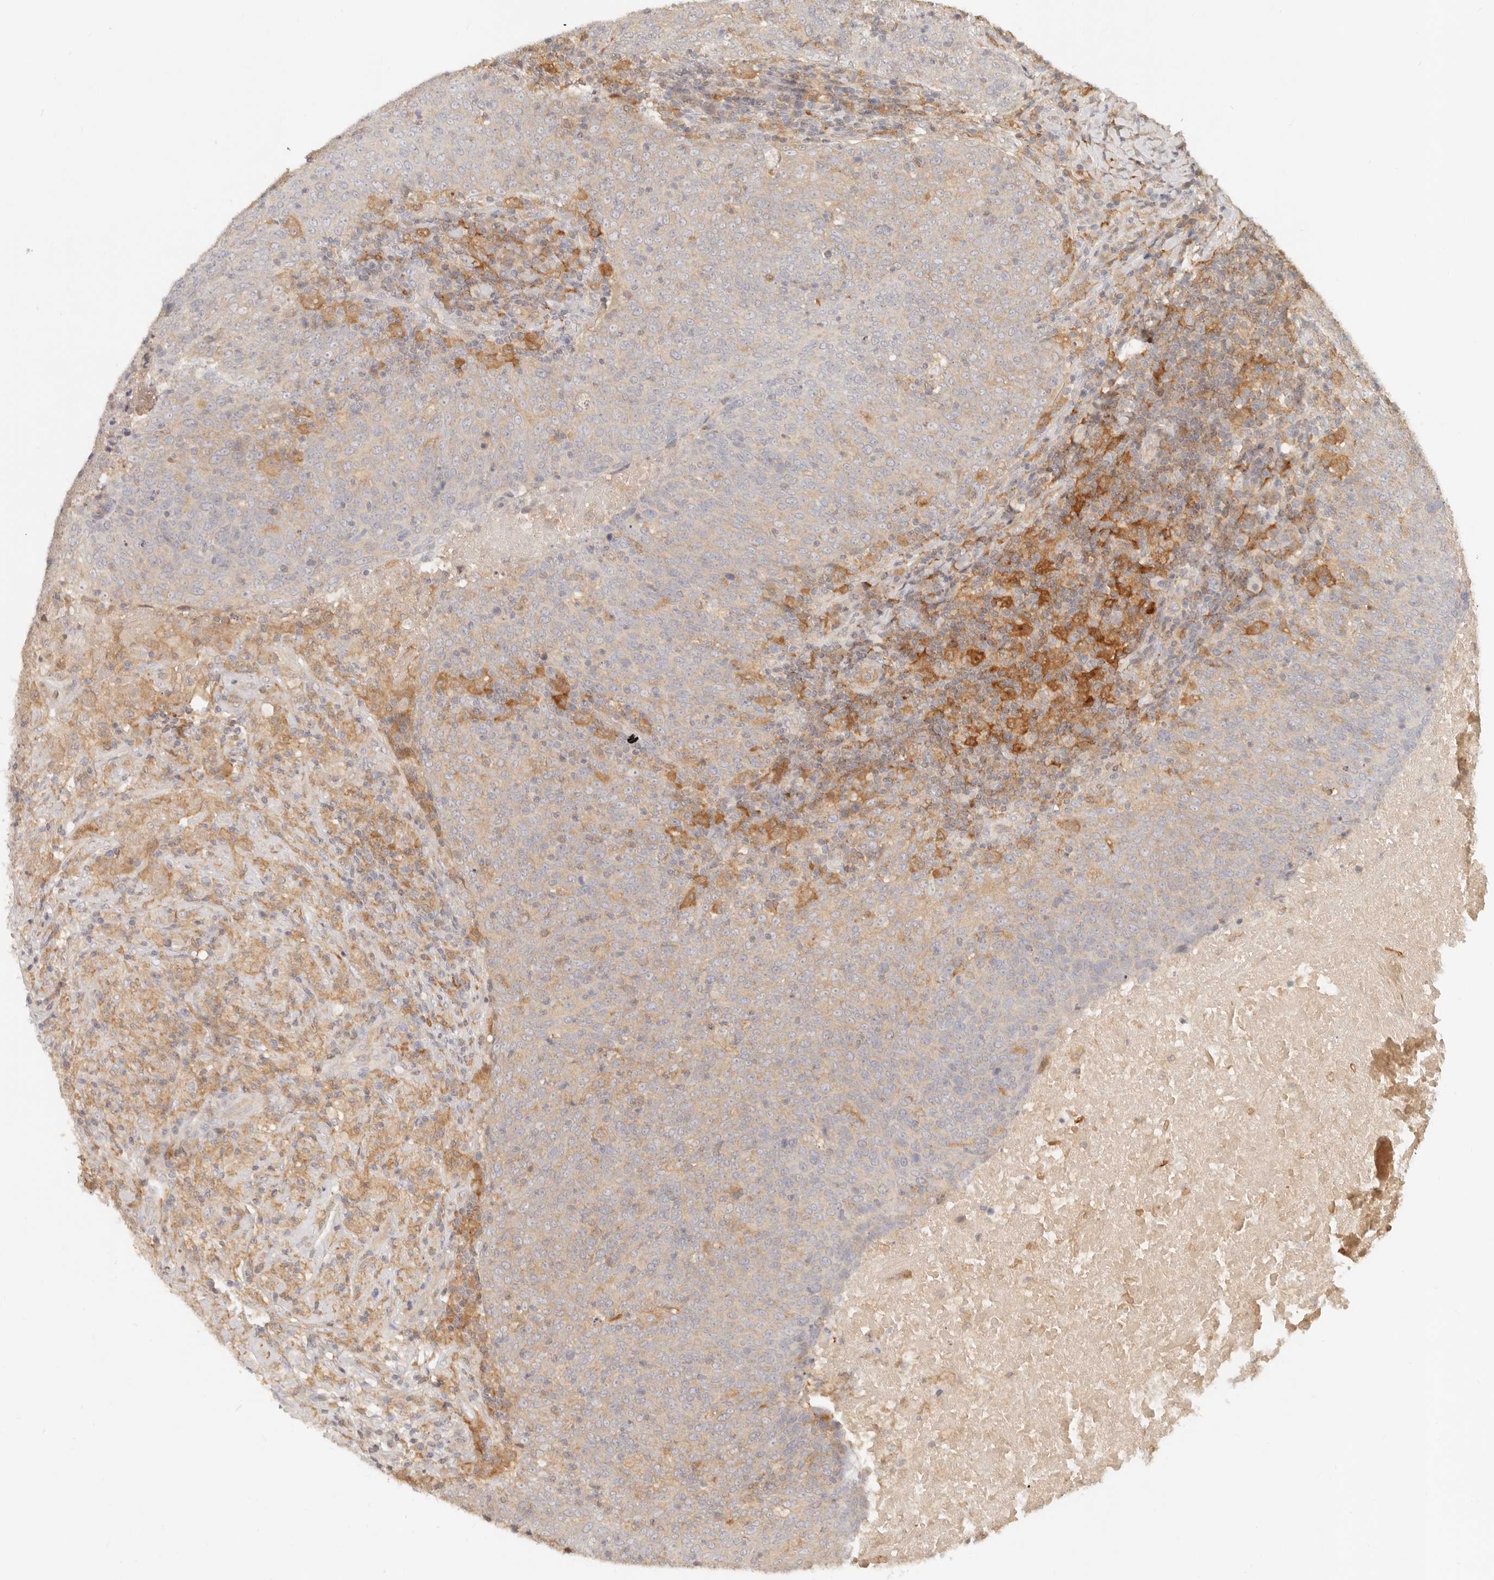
{"staining": {"intensity": "moderate", "quantity": "<25%", "location": "cytoplasmic/membranous"}, "tissue": "head and neck cancer", "cell_type": "Tumor cells", "image_type": "cancer", "snomed": [{"axis": "morphology", "description": "Squamous cell carcinoma, NOS"}, {"axis": "morphology", "description": "Squamous cell carcinoma, metastatic, NOS"}, {"axis": "topography", "description": "Lymph node"}, {"axis": "topography", "description": "Head-Neck"}], "caption": "Brown immunohistochemical staining in human squamous cell carcinoma (head and neck) demonstrates moderate cytoplasmic/membranous positivity in about <25% of tumor cells.", "gene": "NECAP2", "patient": {"sex": "male", "age": 62}}